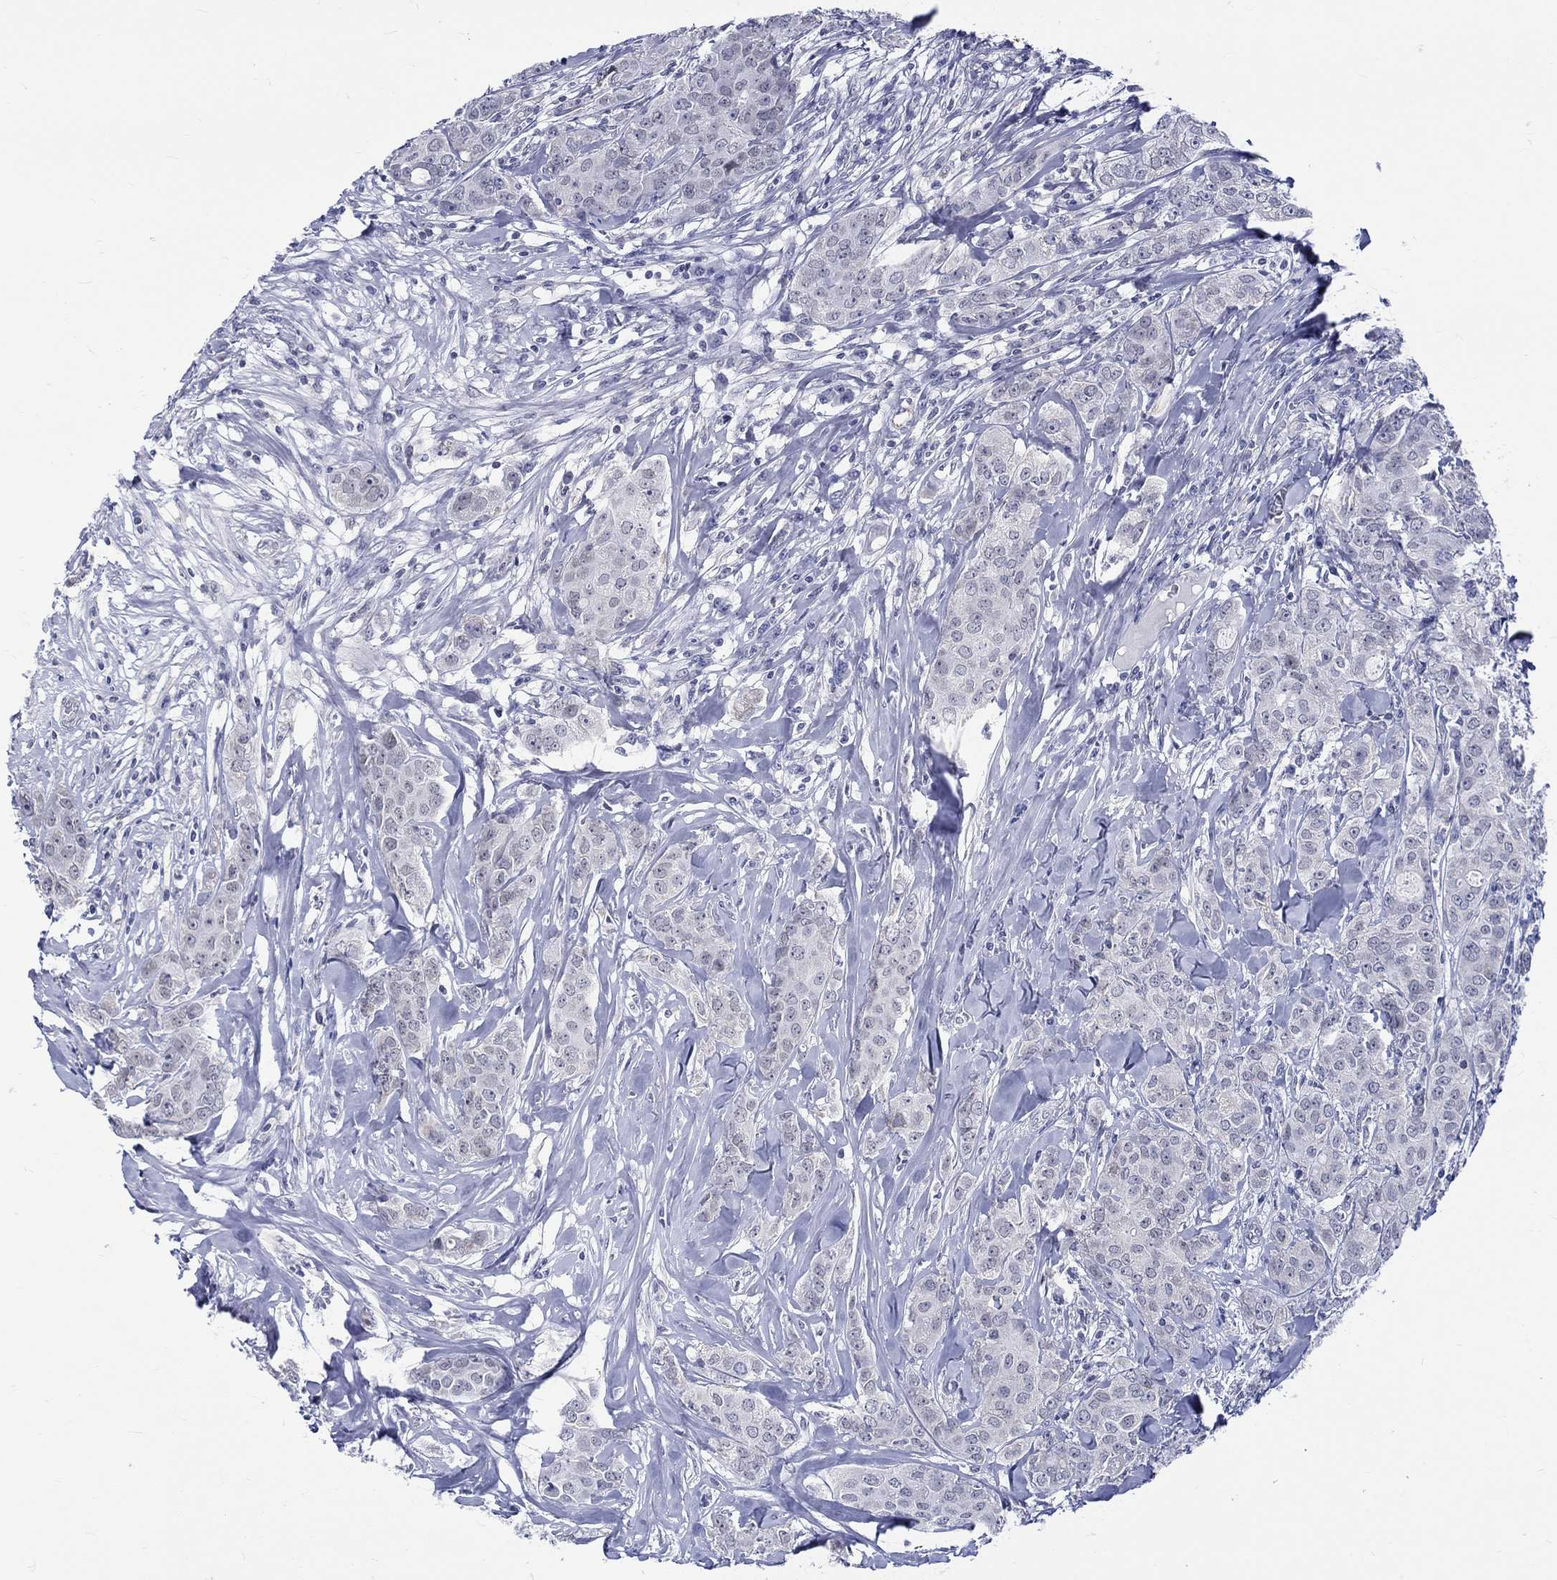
{"staining": {"intensity": "negative", "quantity": "none", "location": "none"}, "tissue": "breast cancer", "cell_type": "Tumor cells", "image_type": "cancer", "snomed": [{"axis": "morphology", "description": "Duct carcinoma"}, {"axis": "topography", "description": "Breast"}], "caption": "This histopathology image is of breast cancer stained with immunohistochemistry to label a protein in brown with the nuclei are counter-stained blue. There is no expression in tumor cells.", "gene": "ST6GALNAC1", "patient": {"sex": "female", "age": 43}}